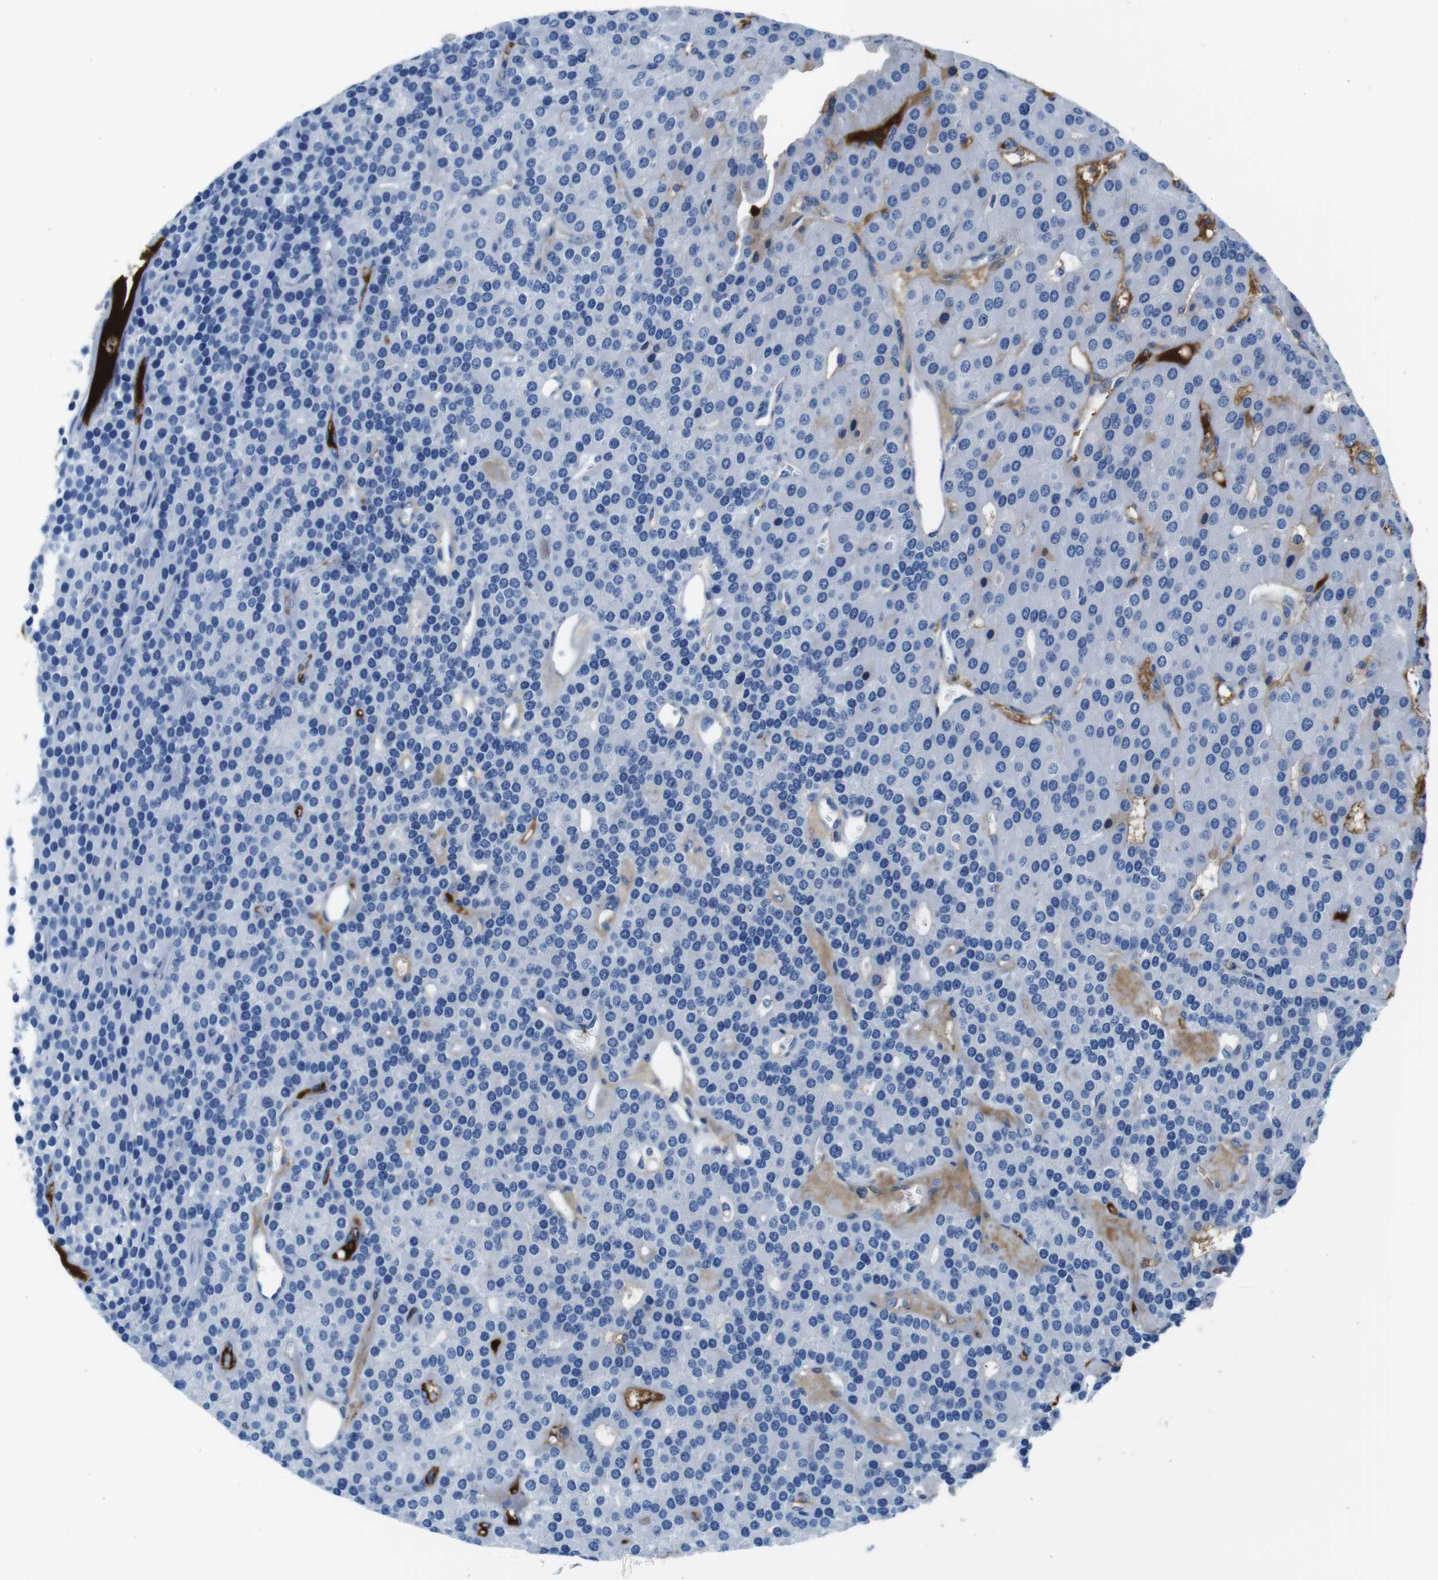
{"staining": {"intensity": "negative", "quantity": "none", "location": "none"}, "tissue": "parathyroid gland", "cell_type": "Glandular cells", "image_type": "normal", "snomed": [{"axis": "morphology", "description": "Normal tissue, NOS"}, {"axis": "morphology", "description": "Adenoma, NOS"}, {"axis": "topography", "description": "Parathyroid gland"}], "caption": "Immunohistochemistry (IHC) of benign parathyroid gland shows no expression in glandular cells.", "gene": "IGKC", "patient": {"sex": "female", "age": 86}}